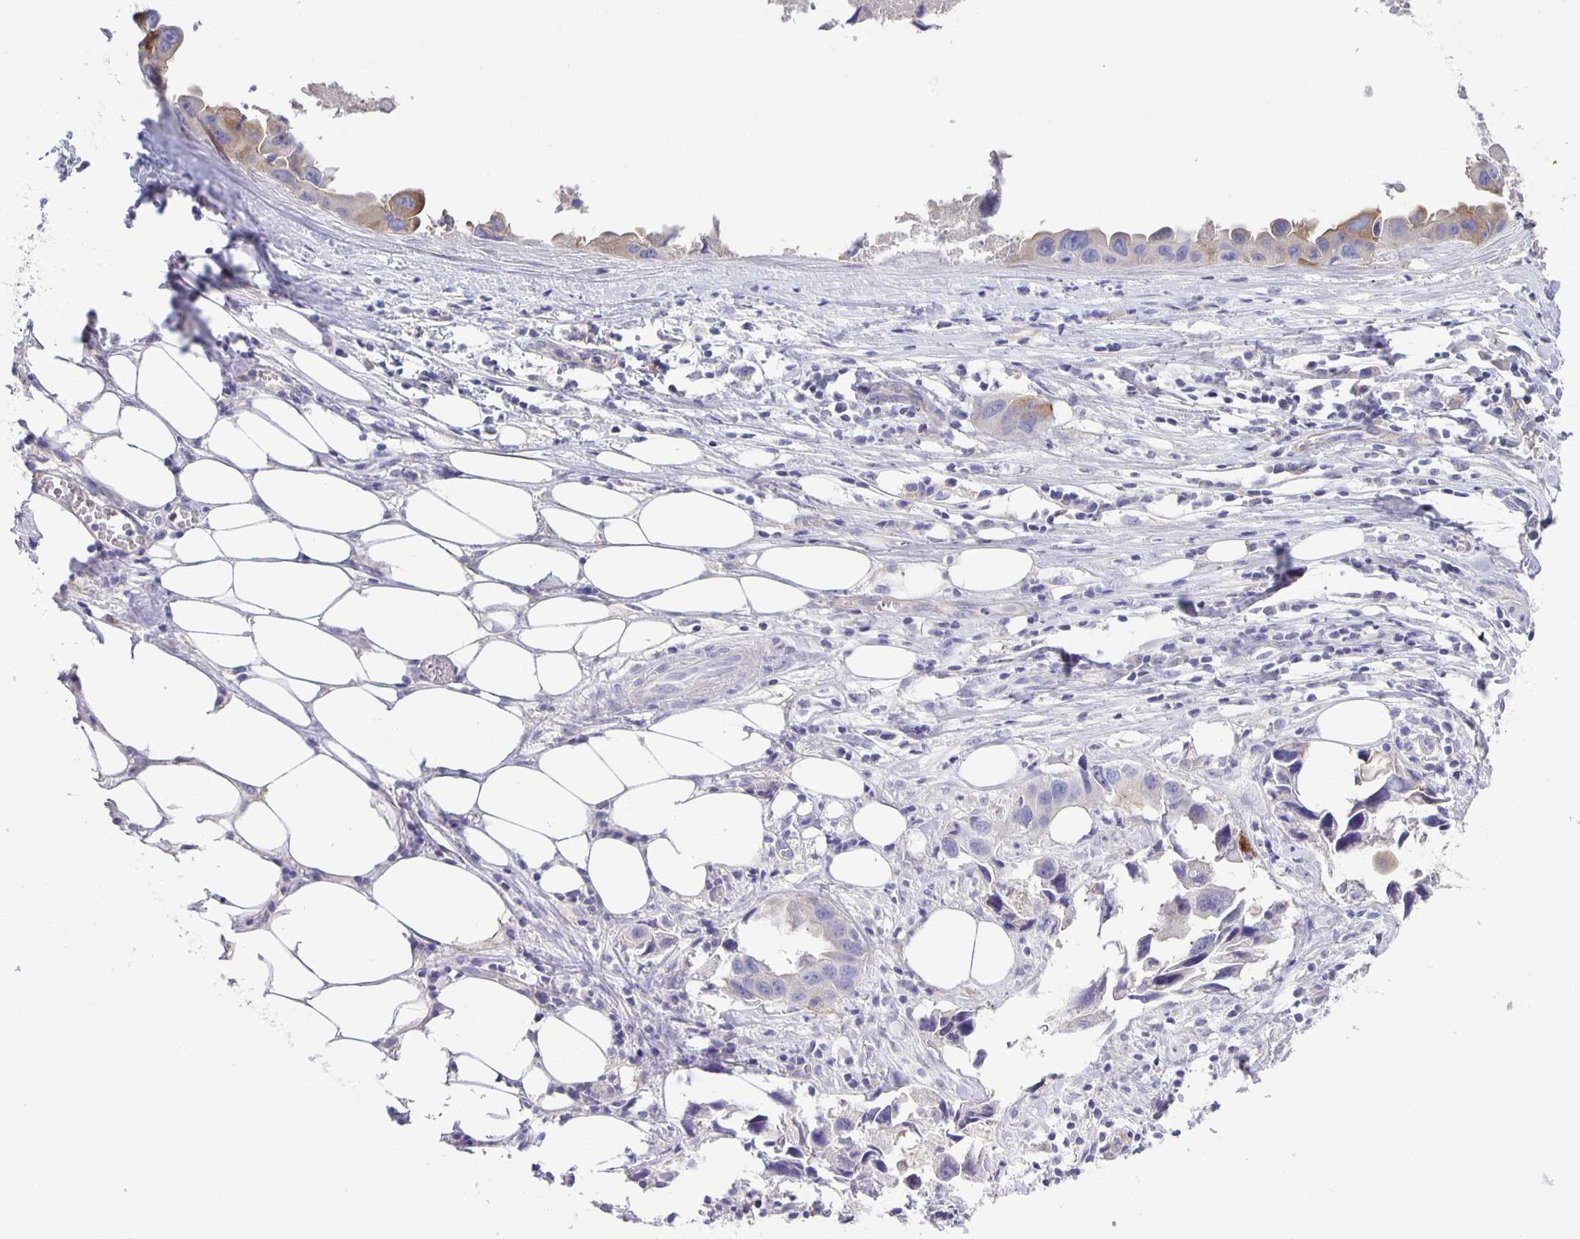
{"staining": {"intensity": "weak", "quantity": "<25%", "location": "cytoplasmic/membranous"}, "tissue": "lung cancer", "cell_type": "Tumor cells", "image_type": "cancer", "snomed": [{"axis": "morphology", "description": "Adenocarcinoma, NOS"}, {"axis": "topography", "description": "Lymph node"}, {"axis": "topography", "description": "Lung"}], "caption": "Adenocarcinoma (lung) stained for a protein using IHC shows no expression tumor cells.", "gene": "PTPN3", "patient": {"sex": "male", "age": 64}}